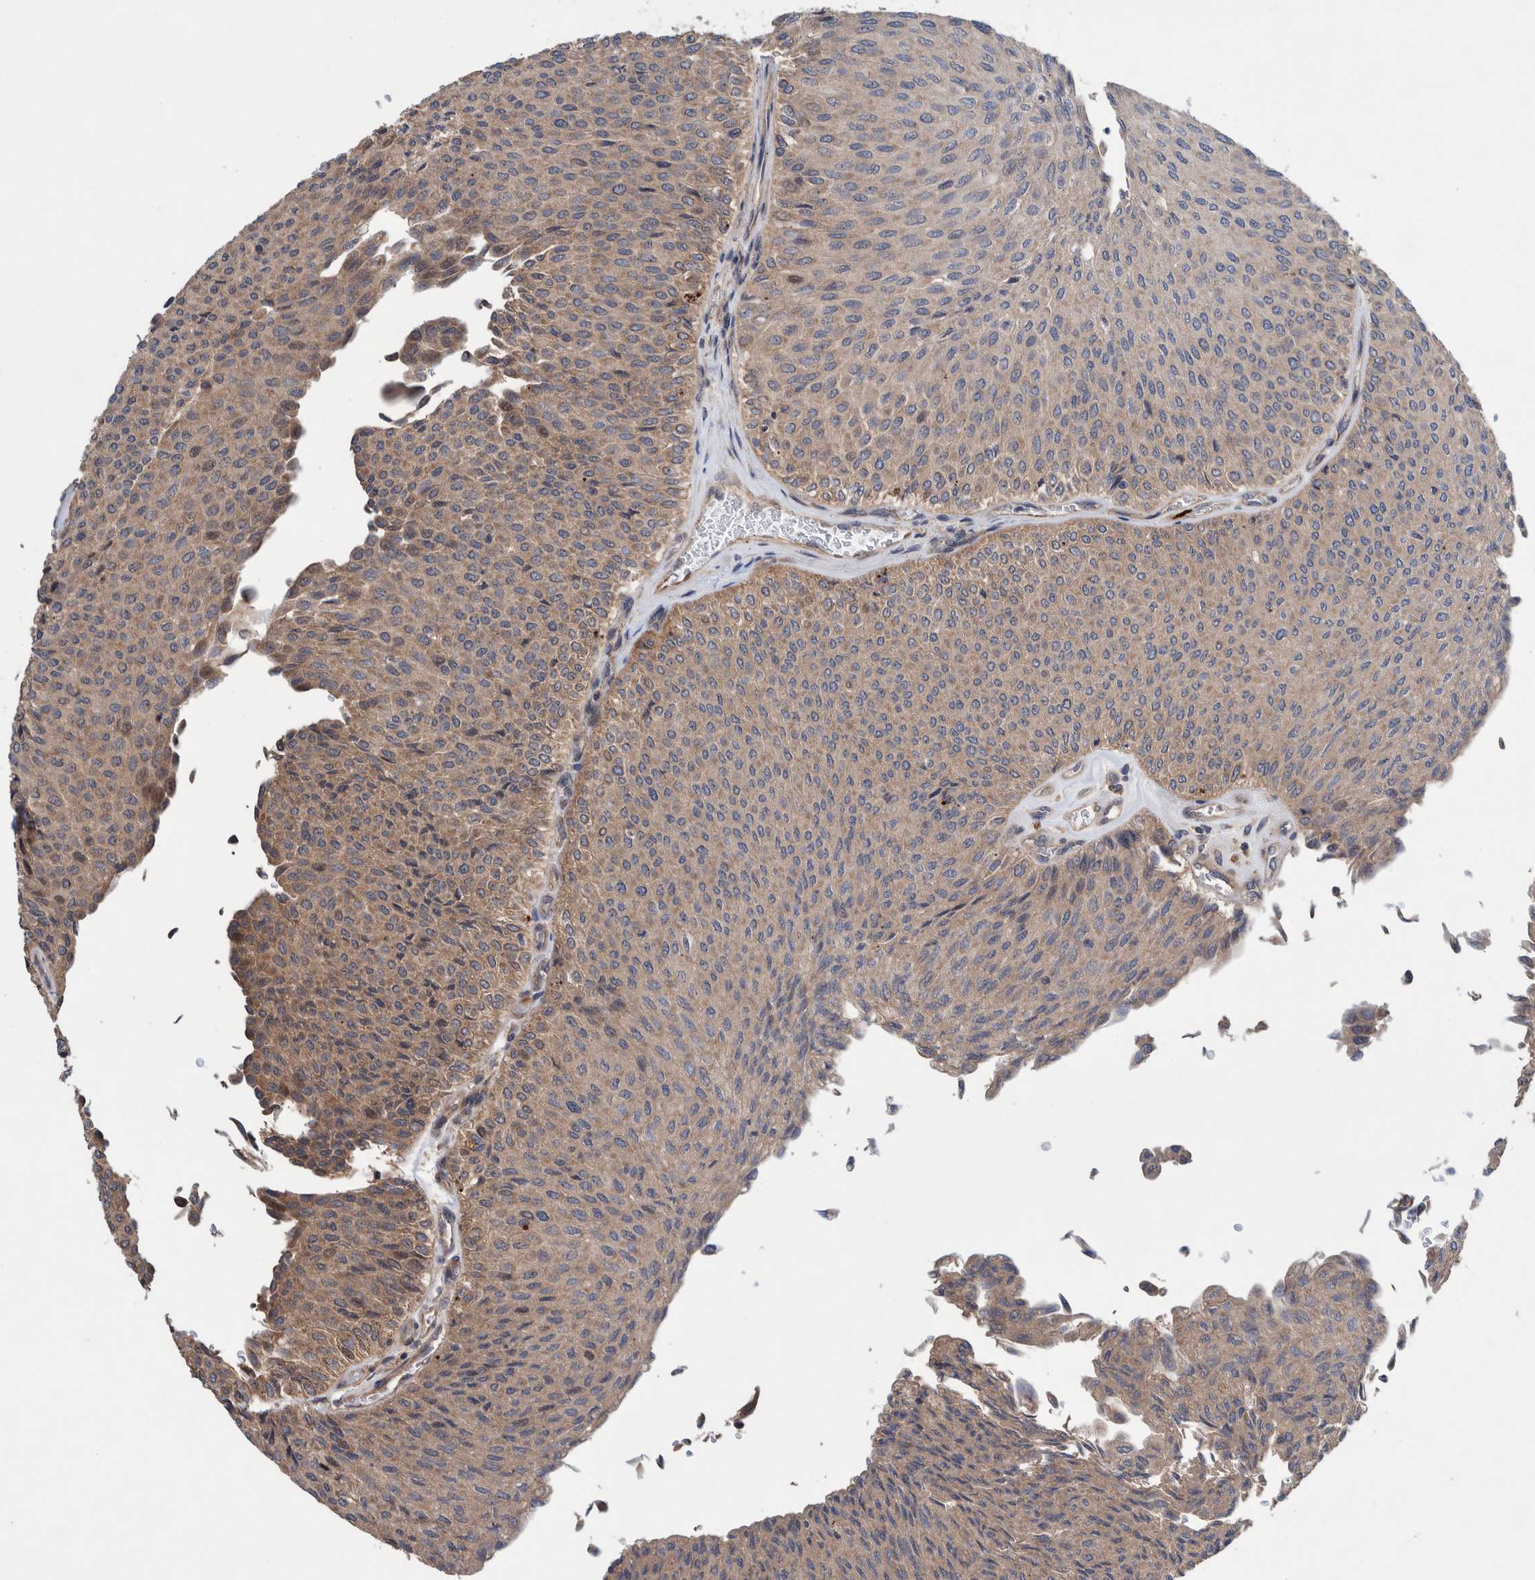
{"staining": {"intensity": "weak", "quantity": ">75%", "location": "cytoplasmic/membranous"}, "tissue": "urothelial cancer", "cell_type": "Tumor cells", "image_type": "cancer", "snomed": [{"axis": "morphology", "description": "Urothelial carcinoma, Low grade"}, {"axis": "topography", "description": "Urinary bladder"}], "caption": "The immunohistochemical stain labels weak cytoplasmic/membranous expression in tumor cells of urothelial carcinoma (low-grade) tissue.", "gene": "PIK3R6", "patient": {"sex": "male", "age": 78}}